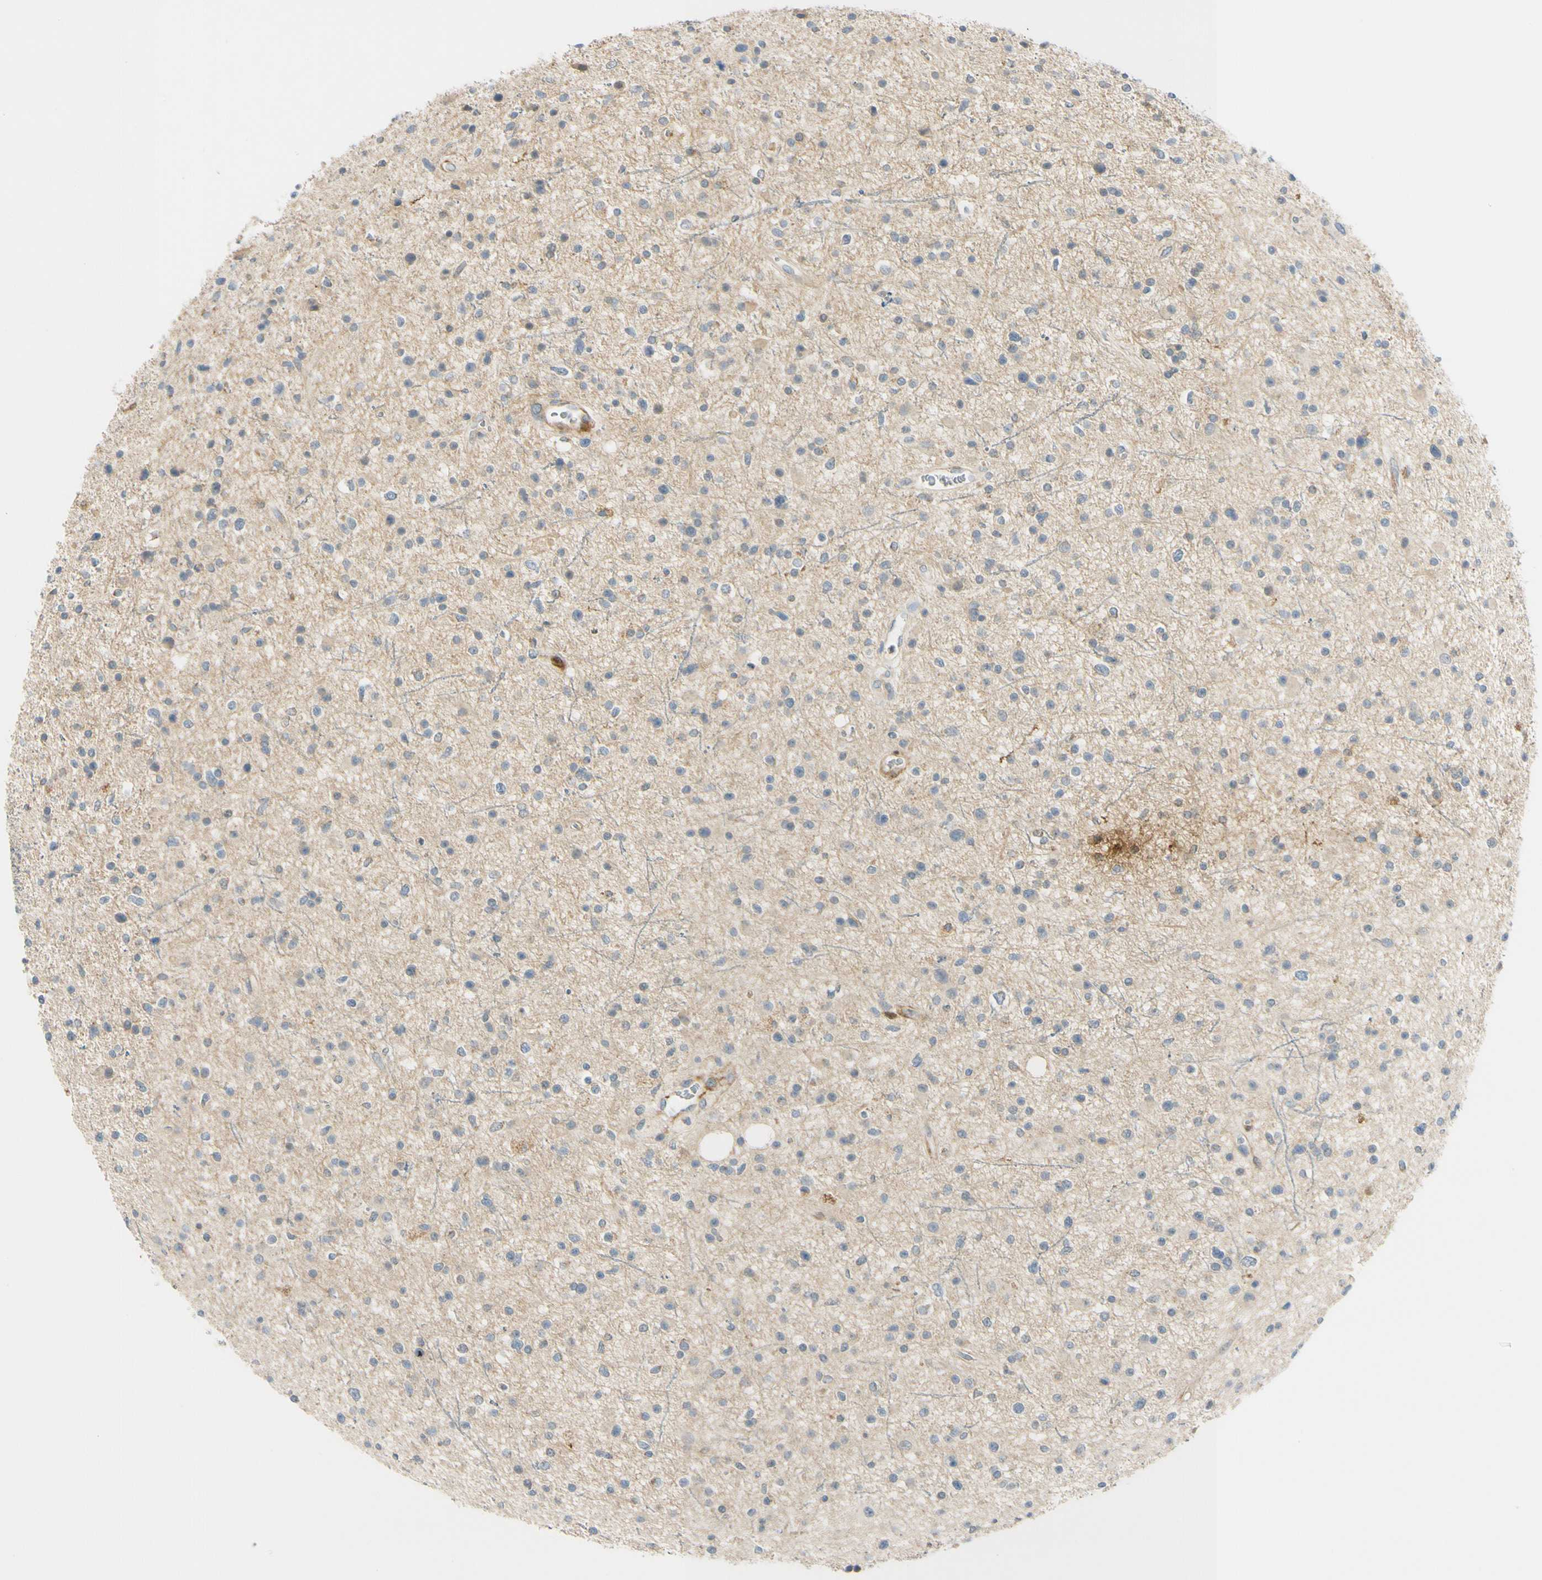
{"staining": {"intensity": "weak", "quantity": "<25%", "location": "cytoplasmic/membranous"}, "tissue": "glioma", "cell_type": "Tumor cells", "image_type": "cancer", "snomed": [{"axis": "morphology", "description": "Glioma, malignant, High grade"}, {"axis": "topography", "description": "Brain"}], "caption": "IHC histopathology image of neoplastic tissue: glioma stained with DAB (3,3'-diaminobenzidine) shows no significant protein expression in tumor cells. (Immunohistochemistry, brightfield microscopy, high magnification).", "gene": "FHL2", "patient": {"sex": "male", "age": 33}}